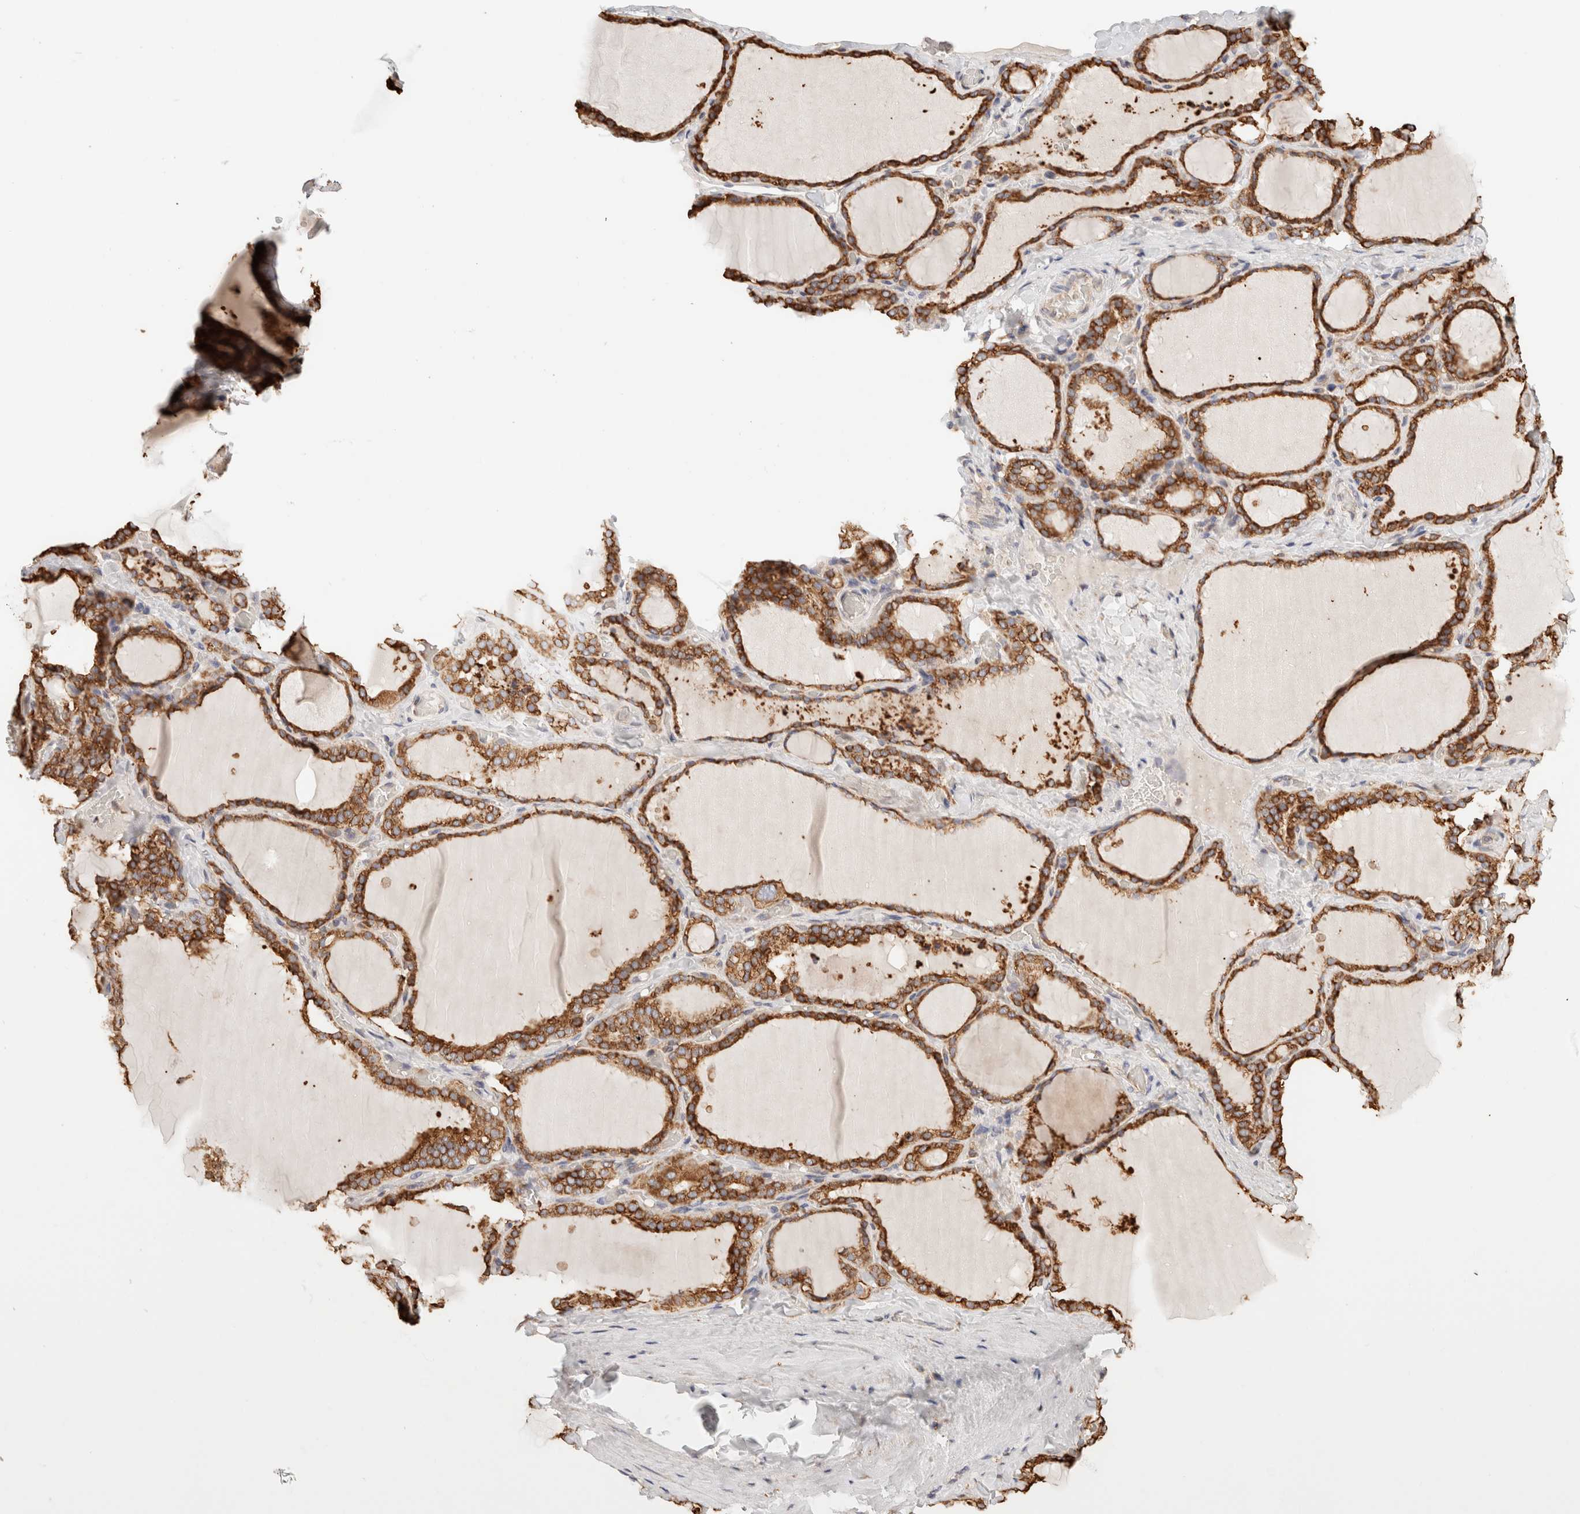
{"staining": {"intensity": "strong", "quantity": ">75%", "location": "cytoplasmic/membranous"}, "tissue": "thyroid gland", "cell_type": "Glandular cells", "image_type": "normal", "snomed": [{"axis": "morphology", "description": "Normal tissue, NOS"}, {"axis": "topography", "description": "Thyroid gland"}], "caption": "Normal thyroid gland reveals strong cytoplasmic/membranous staining in about >75% of glandular cells, visualized by immunohistochemistry.", "gene": "FER", "patient": {"sex": "female", "age": 22}}